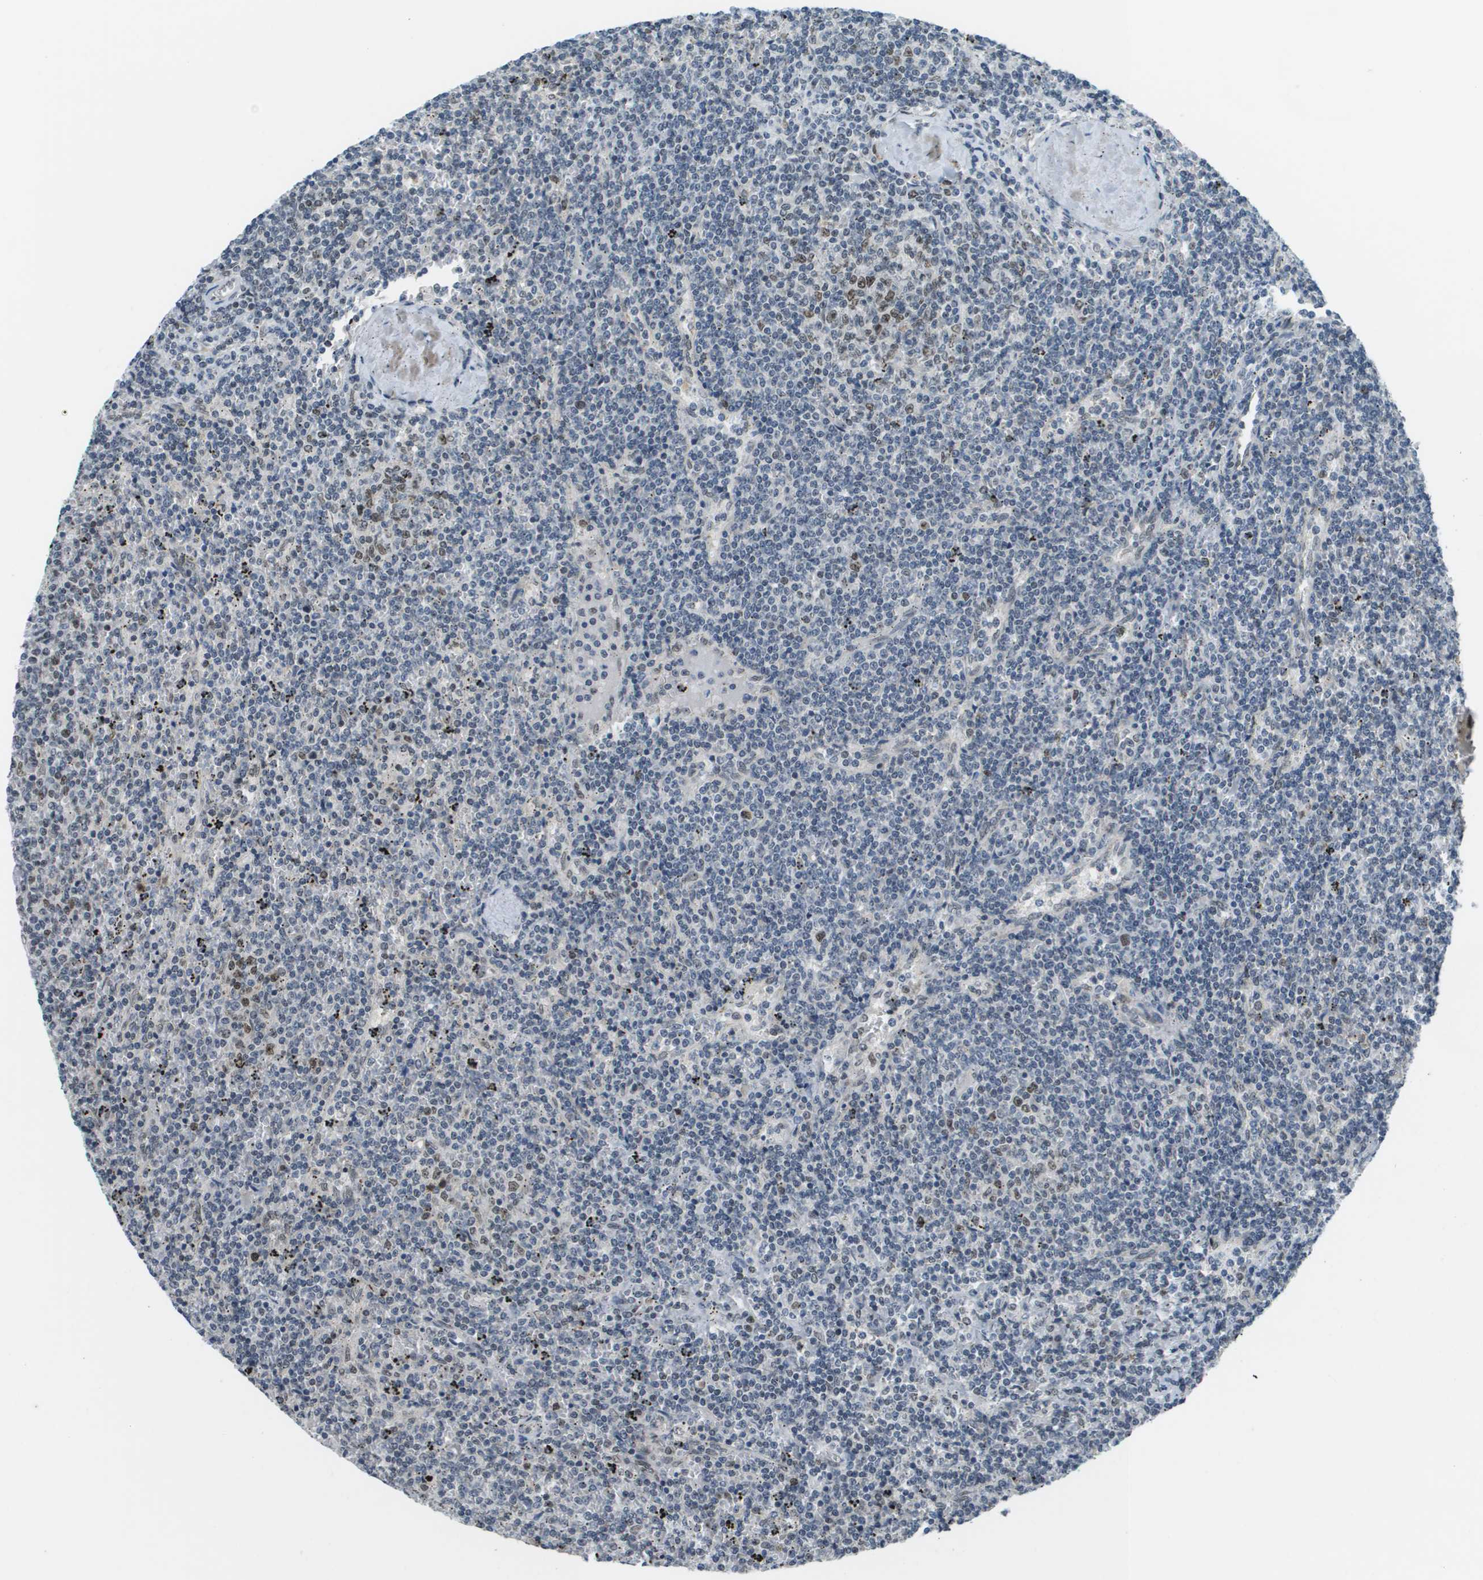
{"staining": {"intensity": "moderate", "quantity": "<25%", "location": "nuclear"}, "tissue": "lymphoma", "cell_type": "Tumor cells", "image_type": "cancer", "snomed": [{"axis": "morphology", "description": "Malignant lymphoma, non-Hodgkin's type, Low grade"}, {"axis": "topography", "description": "Spleen"}], "caption": "High-power microscopy captured an immunohistochemistry micrograph of low-grade malignant lymphoma, non-Hodgkin's type, revealing moderate nuclear staining in about <25% of tumor cells.", "gene": "CBX5", "patient": {"sex": "female", "age": 50}}